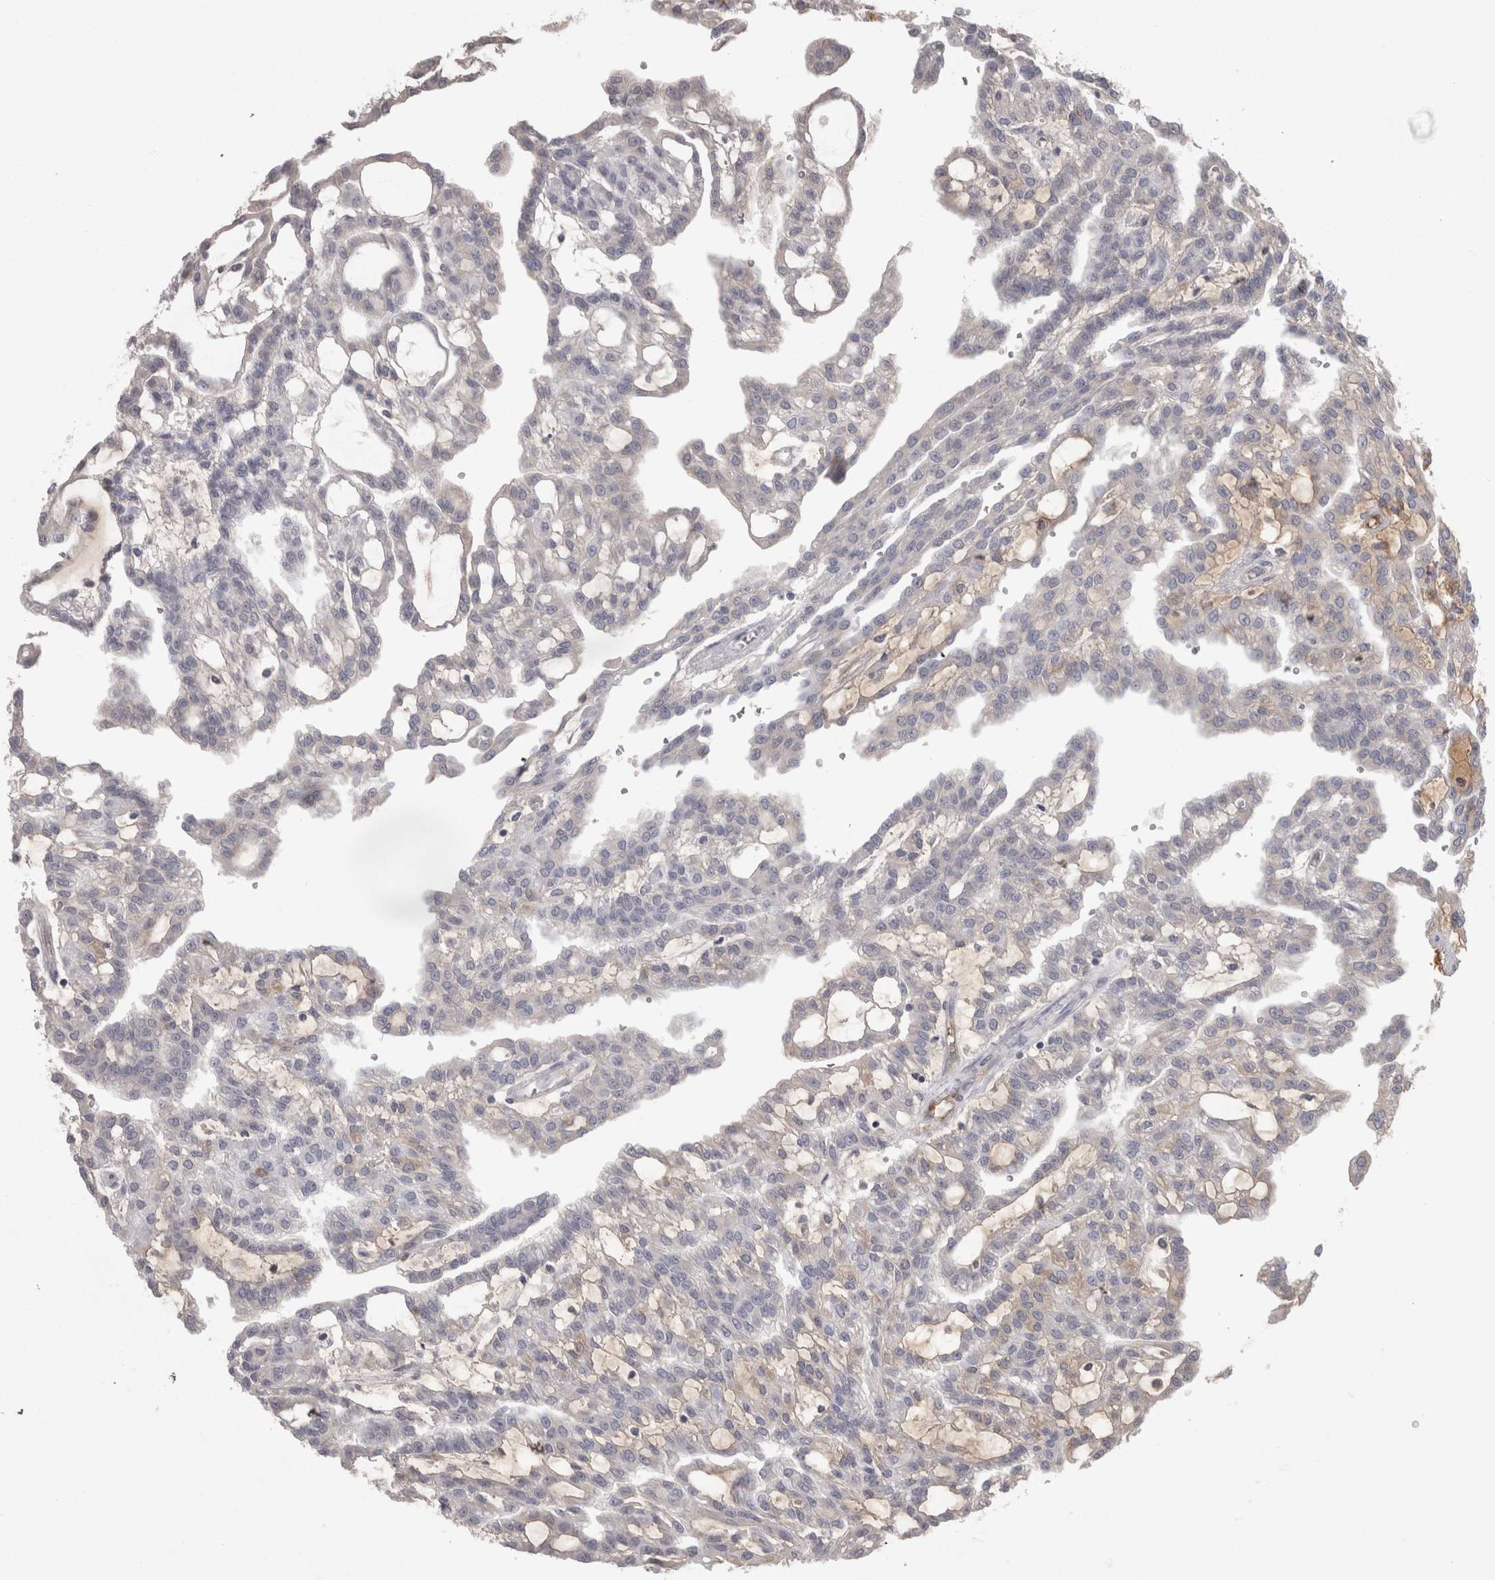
{"staining": {"intensity": "negative", "quantity": "none", "location": "none"}, "tissue": "renal cancer", "cell_type": "Tumor cells", "image_type": "cancer", "snomed": [{"axis": "morphology", "description": "Adenocarcinoma, NOS"}, {"axis": "topography", "description": "Kidney"}], "caption": "Immunohistochemistry (IHC) histopathology image of human adenocarcinoma (renal) stained for a protein (brown), which reveals no positivity in tumor cells.", "gene": "SAA4", "patient": {"sex": "male", "age": 63}}